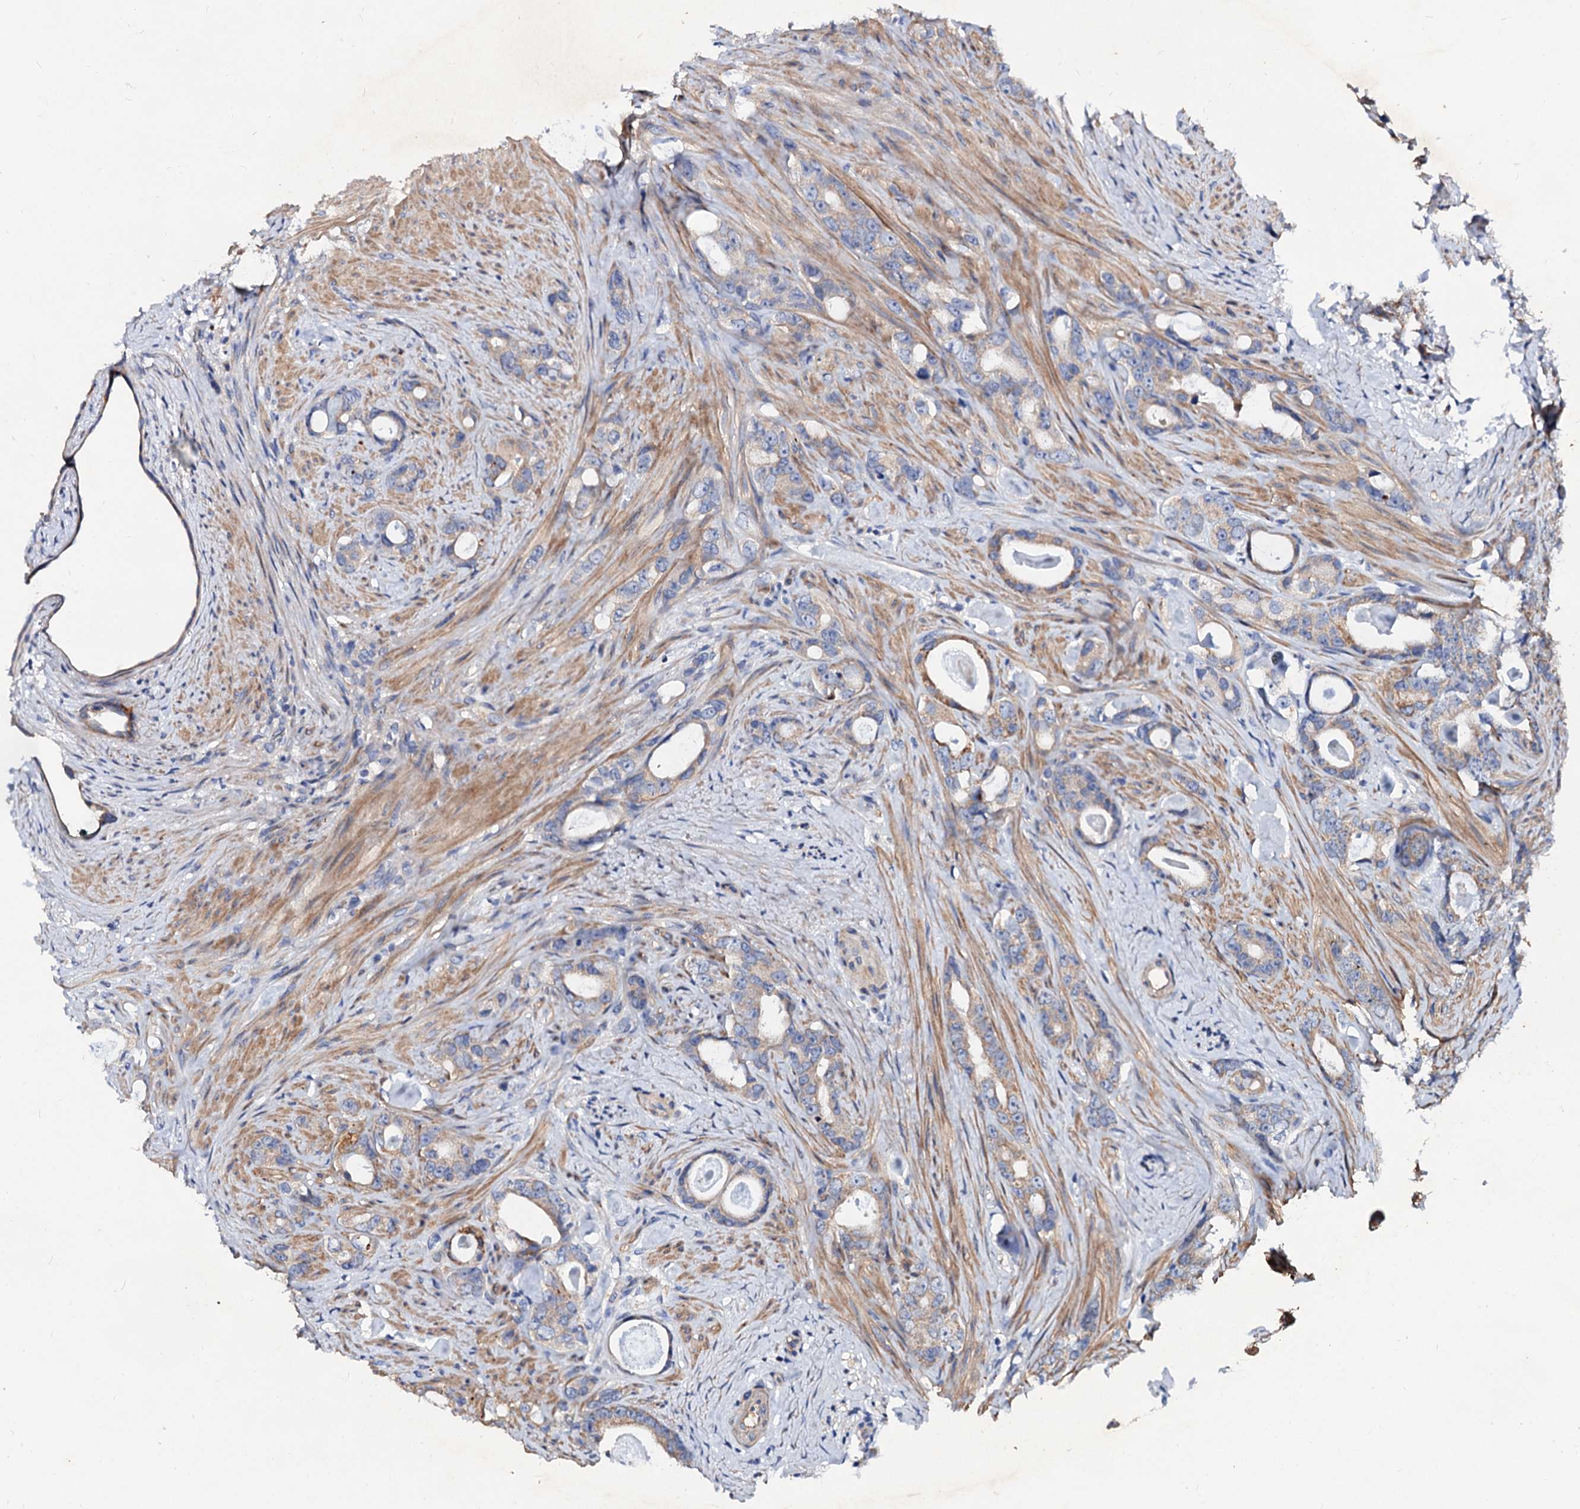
{"staining": {"intensity": "moderate", "quantity": "<25%", "location": "cytoplasmic/membranous"}, "tissue": "prostate cancer", "cell_type": "Tumor cells", "image_type": "cancer", "snomed": [{"axis": "morphology", "description": "Adenocarcinoma, Low grade"}, {"axis": "topography", "description": "Prostate"}], "caption": "The immunohistochemical stain highlights moderate cytoplasmic/membranous expression in tumor cells of low-grade adenocarcinoma (prostate) tissue.", "gene": "FIBIN", "patient": {"sex": "male", "age": 63}}